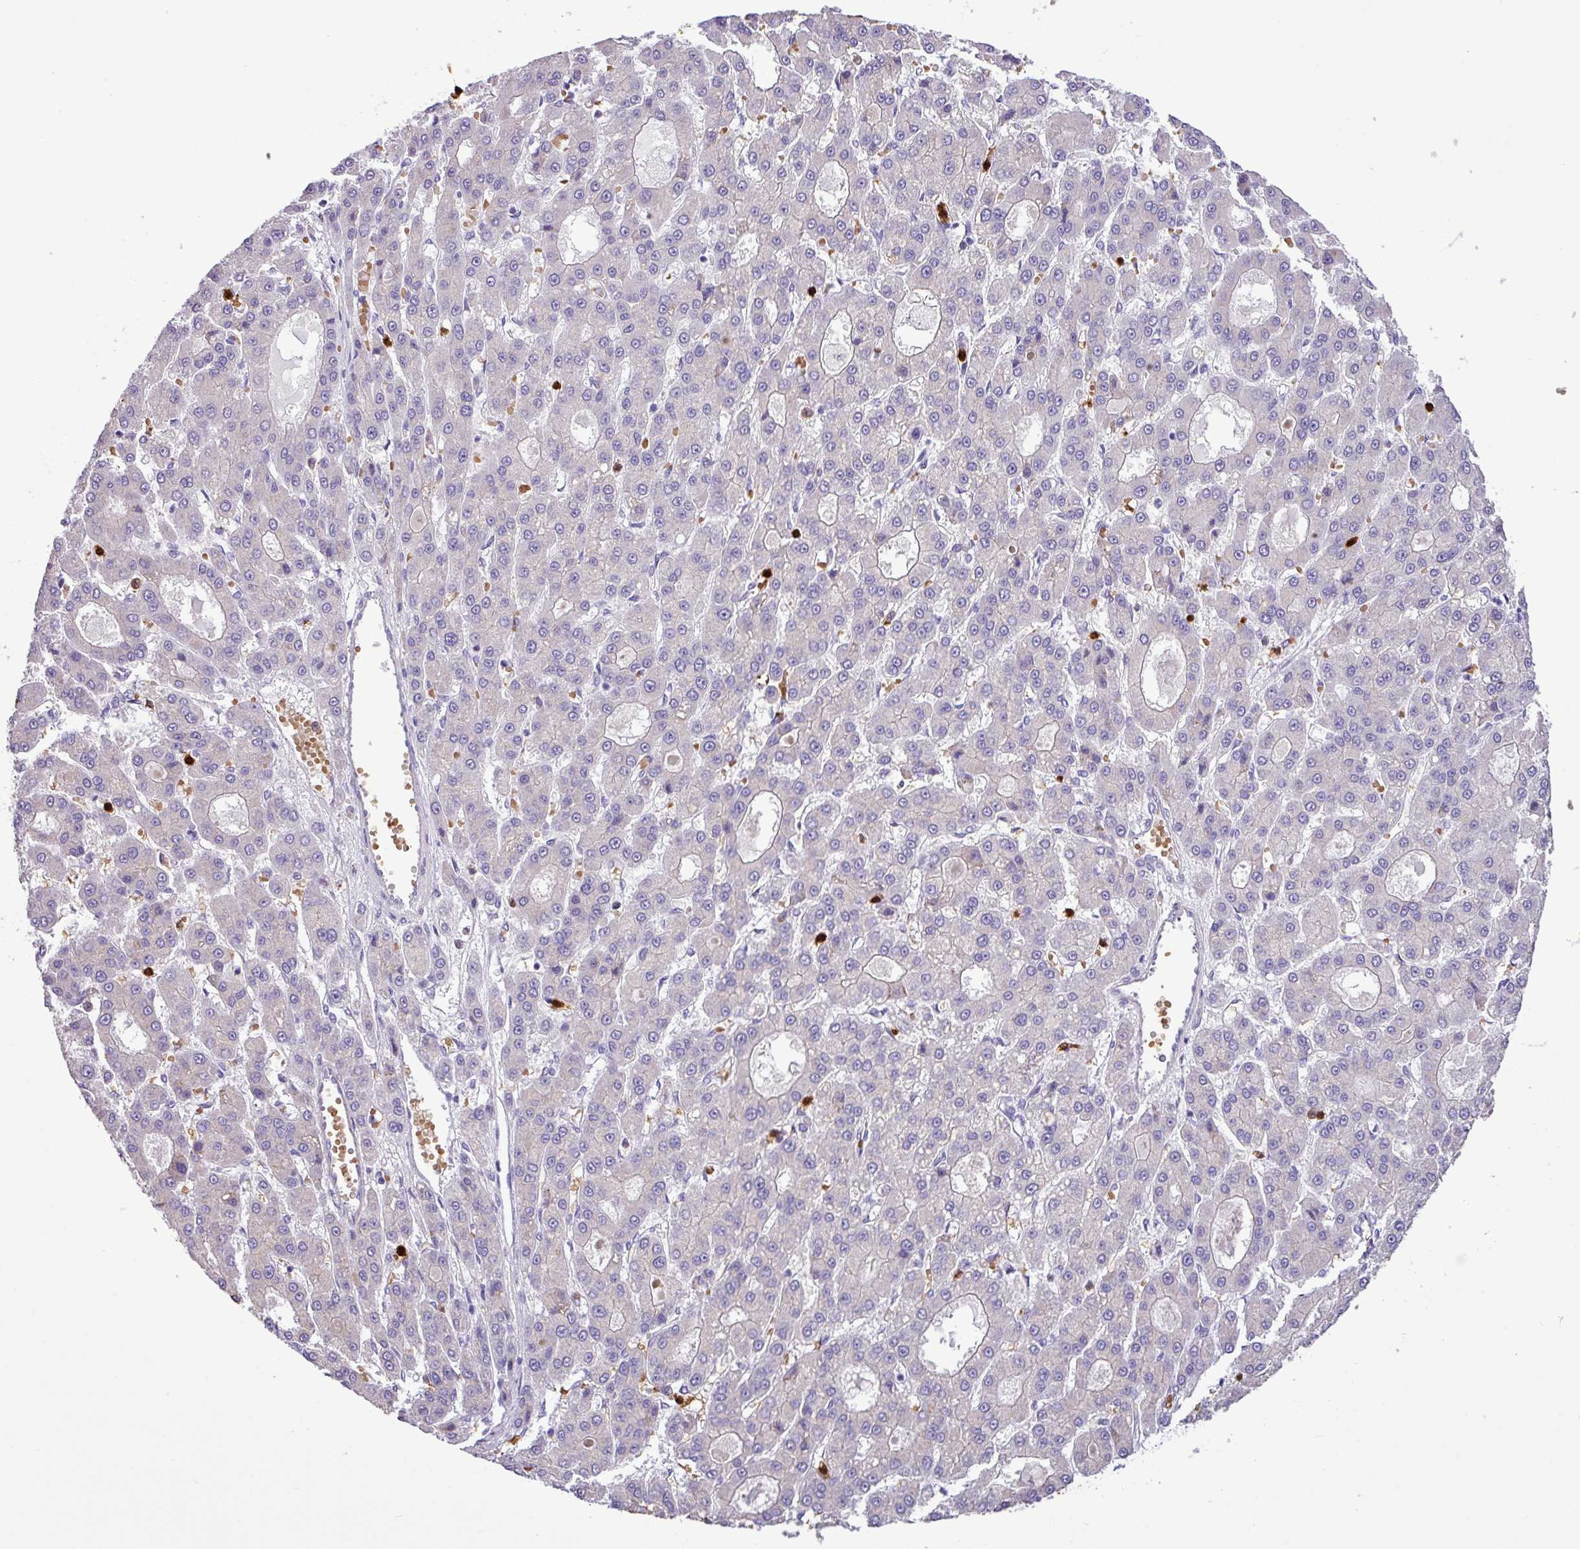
{"staining": {"intensity": "negative", "quantity": "none", "location": "none"}, "tissue": "liver cancer", "cell_type": "Tumor cells", "image_type": "cancer", "snomed": [{"axis": "morphology", "description": "Carcinoma, Hepatocellular, NOS"}, {"axis": "topography", "description": "Liver"}], "caption": "The histopathology image reveals no staining of tumor cells in liver hepatocellular carcinoma.", "gene": "MGAT4B", "patient": {"sex": "male", "age": 70}}